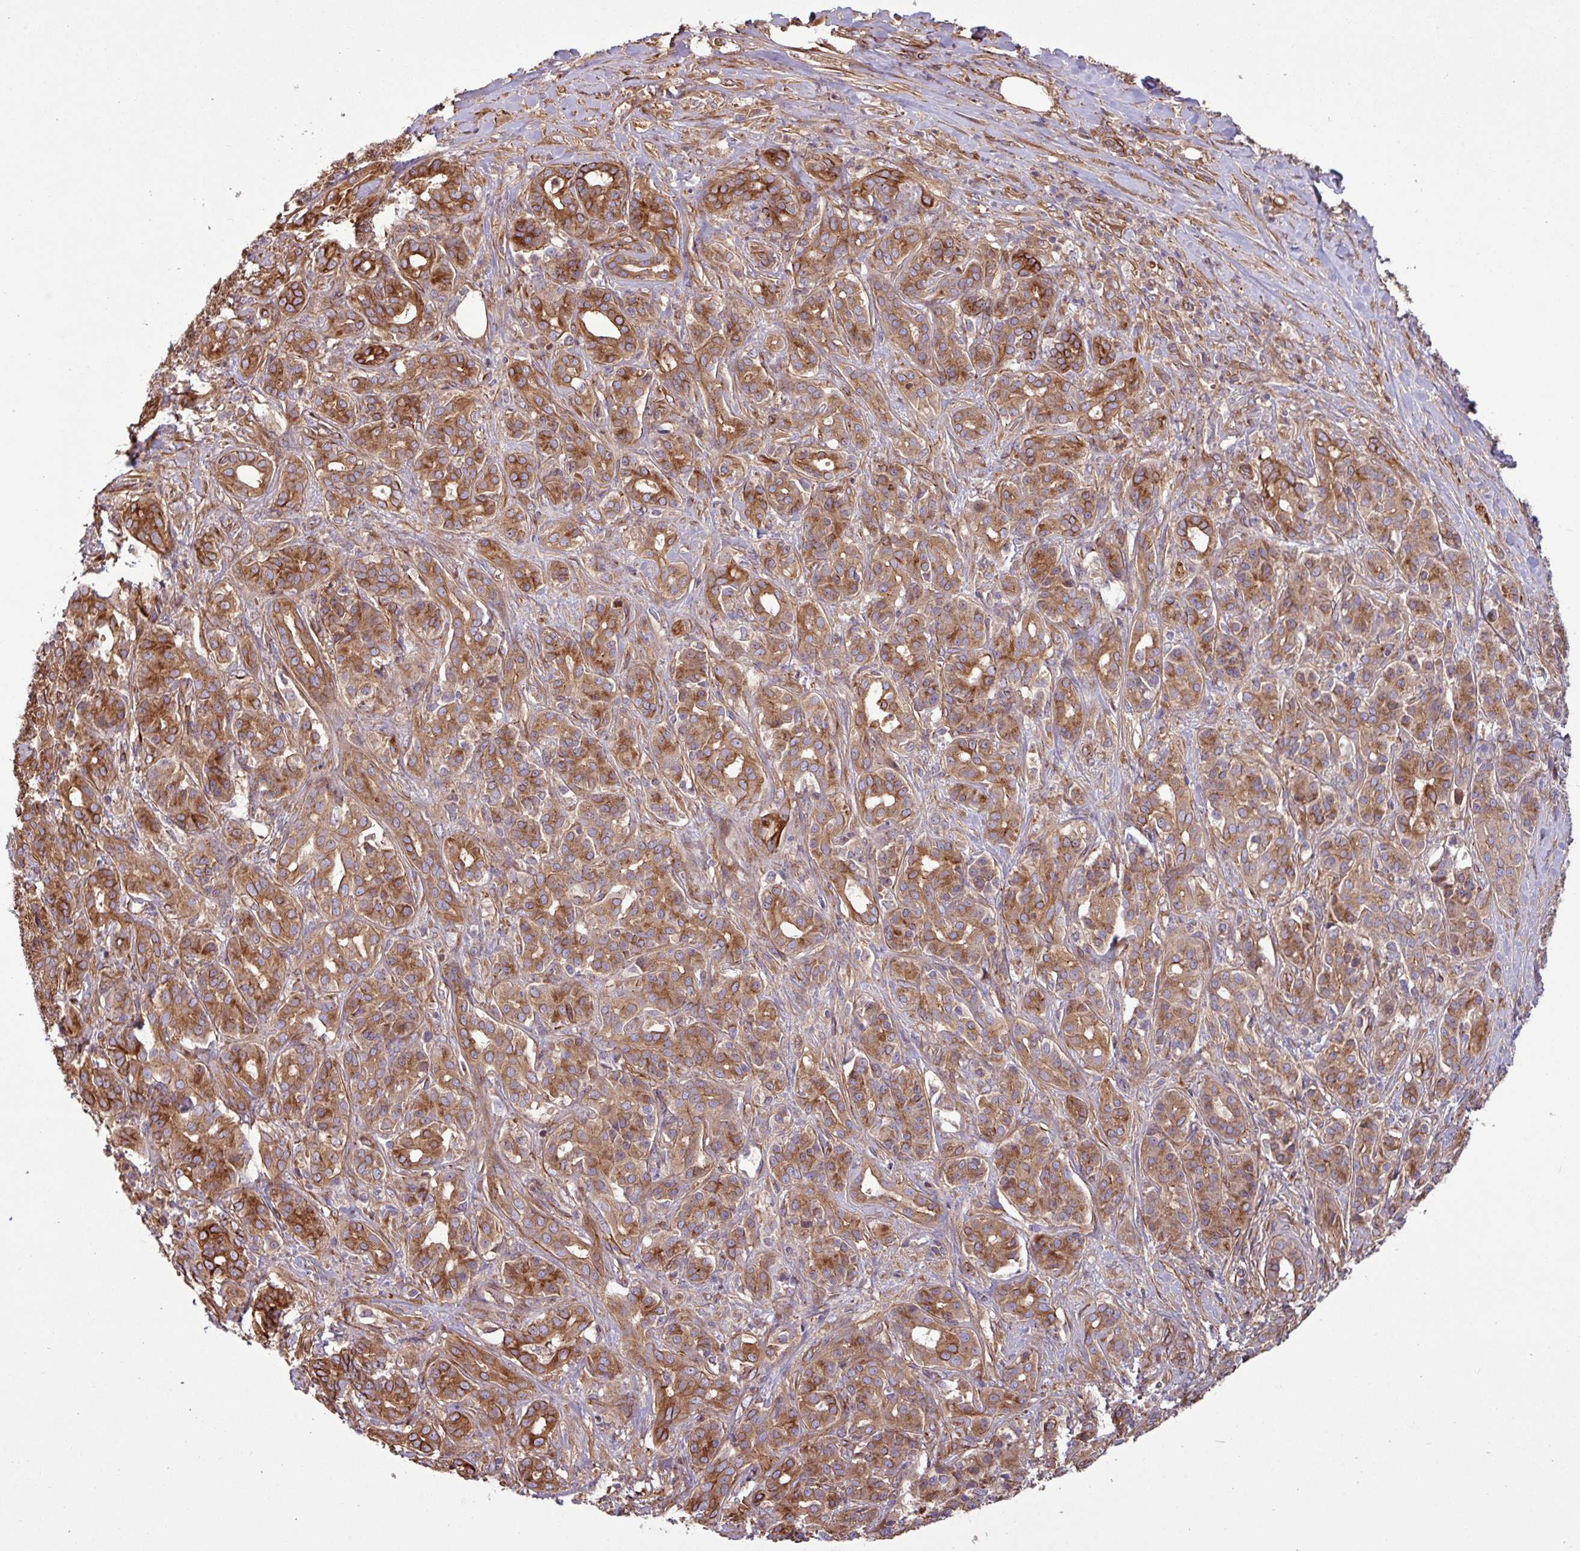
{"staining": {"intensity": "moderate", "quantity": ">75%", "location": "cytoplasmic/membranous"}, "tissue": "pancreatic cancer", "cell_type": "Tumor cells", "image_type": "cancer", "snomed": [{"axis": "morphology", "description": "Adenocarcinoma, NOS"}, {"axis": "topography", "description": "Pancreas"}], "caption": "Pancreatic adenocarcinoma stained with DAB immunohistochemistry (IHC) reveals medium levels of moderate cytoplasmic/membranous expression in about >75% of tumor cells.", "gene": "ZNF300", "patient": {"sex": "male", "age": 57}}